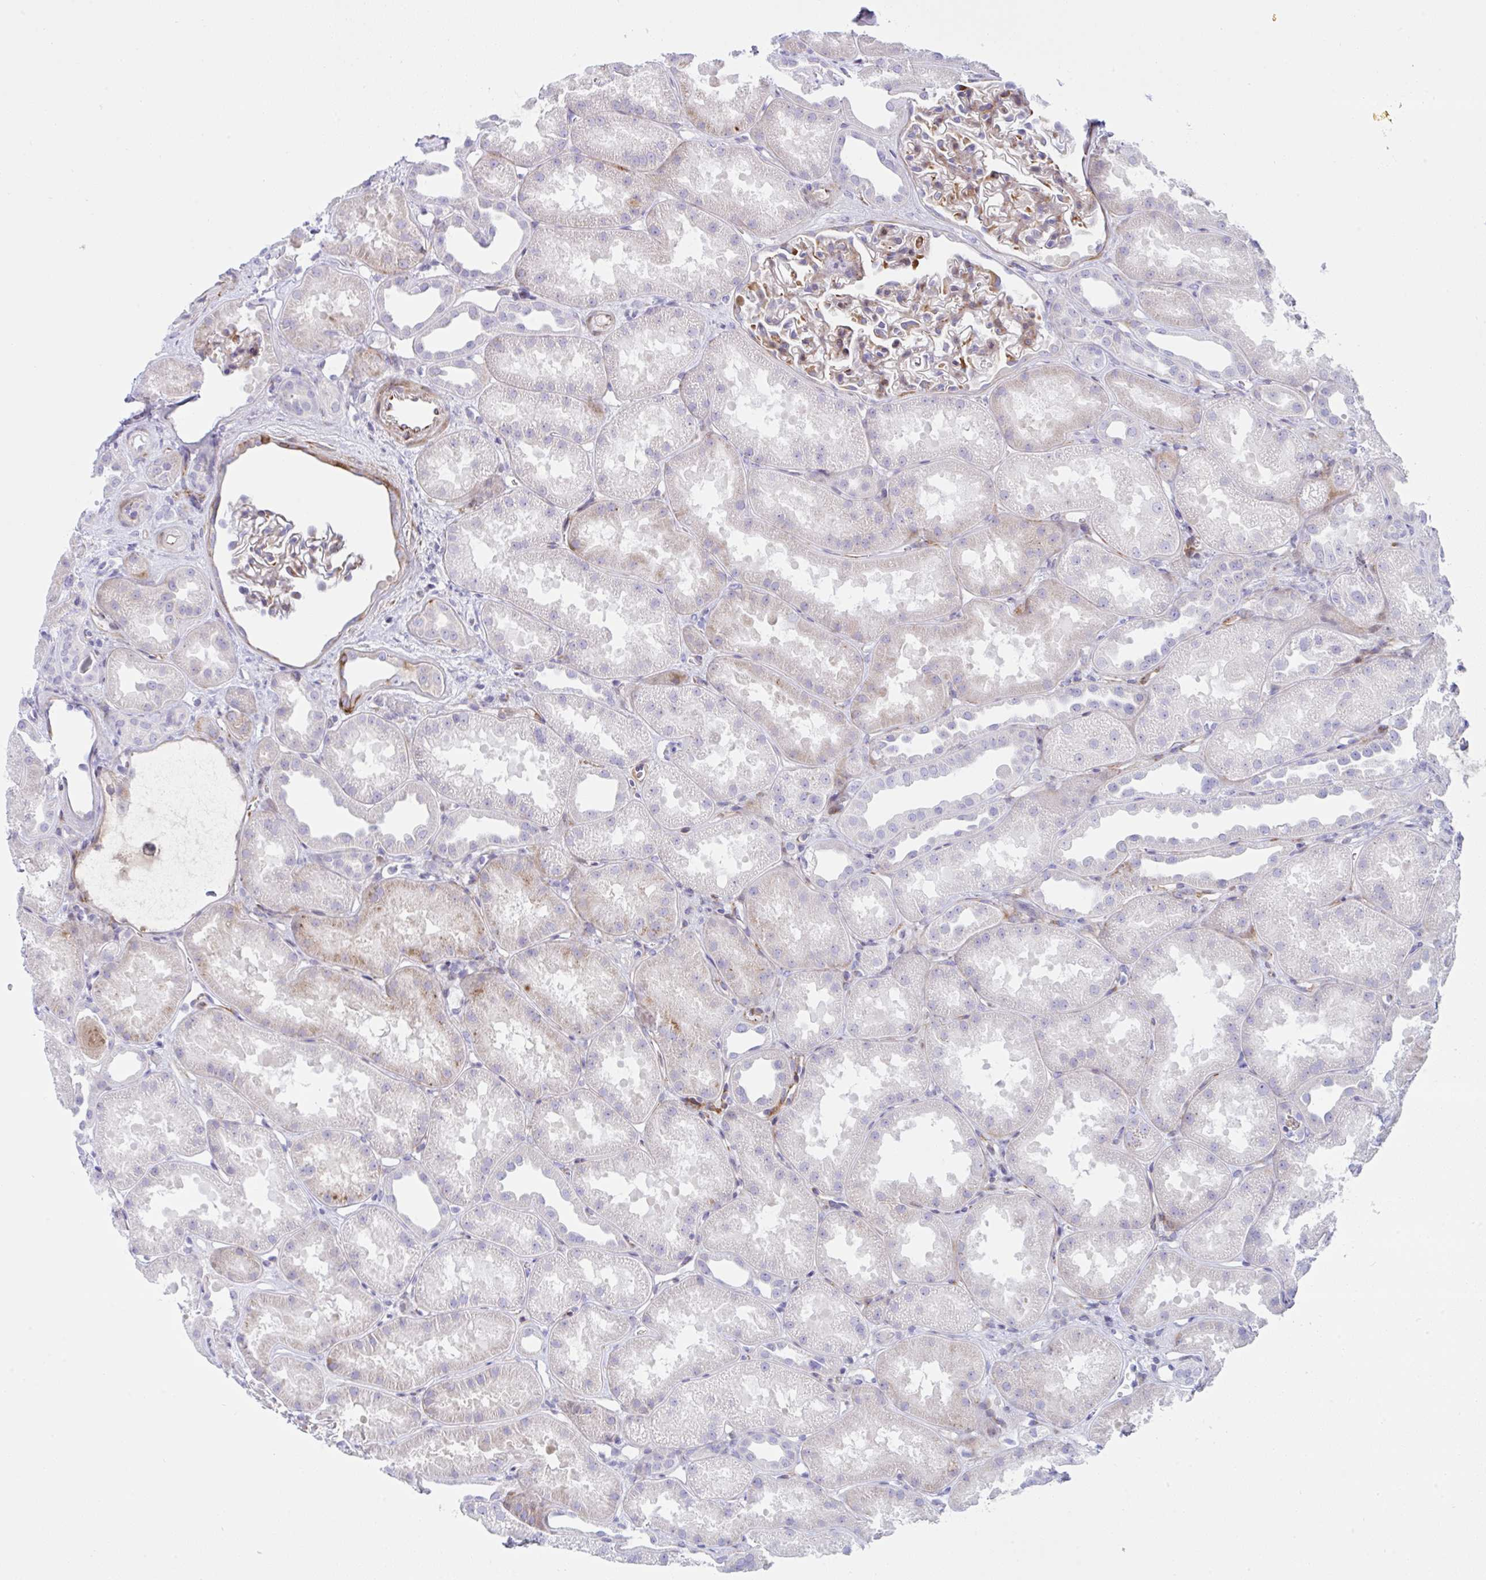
{"staining": {"intensity": "weak", "quantity": "<25%", "location": "cytoplasmic/membranous"}, "tissue": "kidney", "cell_type": "Cells in glomeruli", "image_type": "normal", "snomed": [{"axis": "morphology", "description": "Normal tissue, NOS"}, {"axis": "topography", "description": "Kidney"}], "caption": "Human kidney stained for a protein using IHC exhibits no staining in cells in glomeruli.", "gene": "ZNF713", "patient": {"sex": "male", "age": 61}}